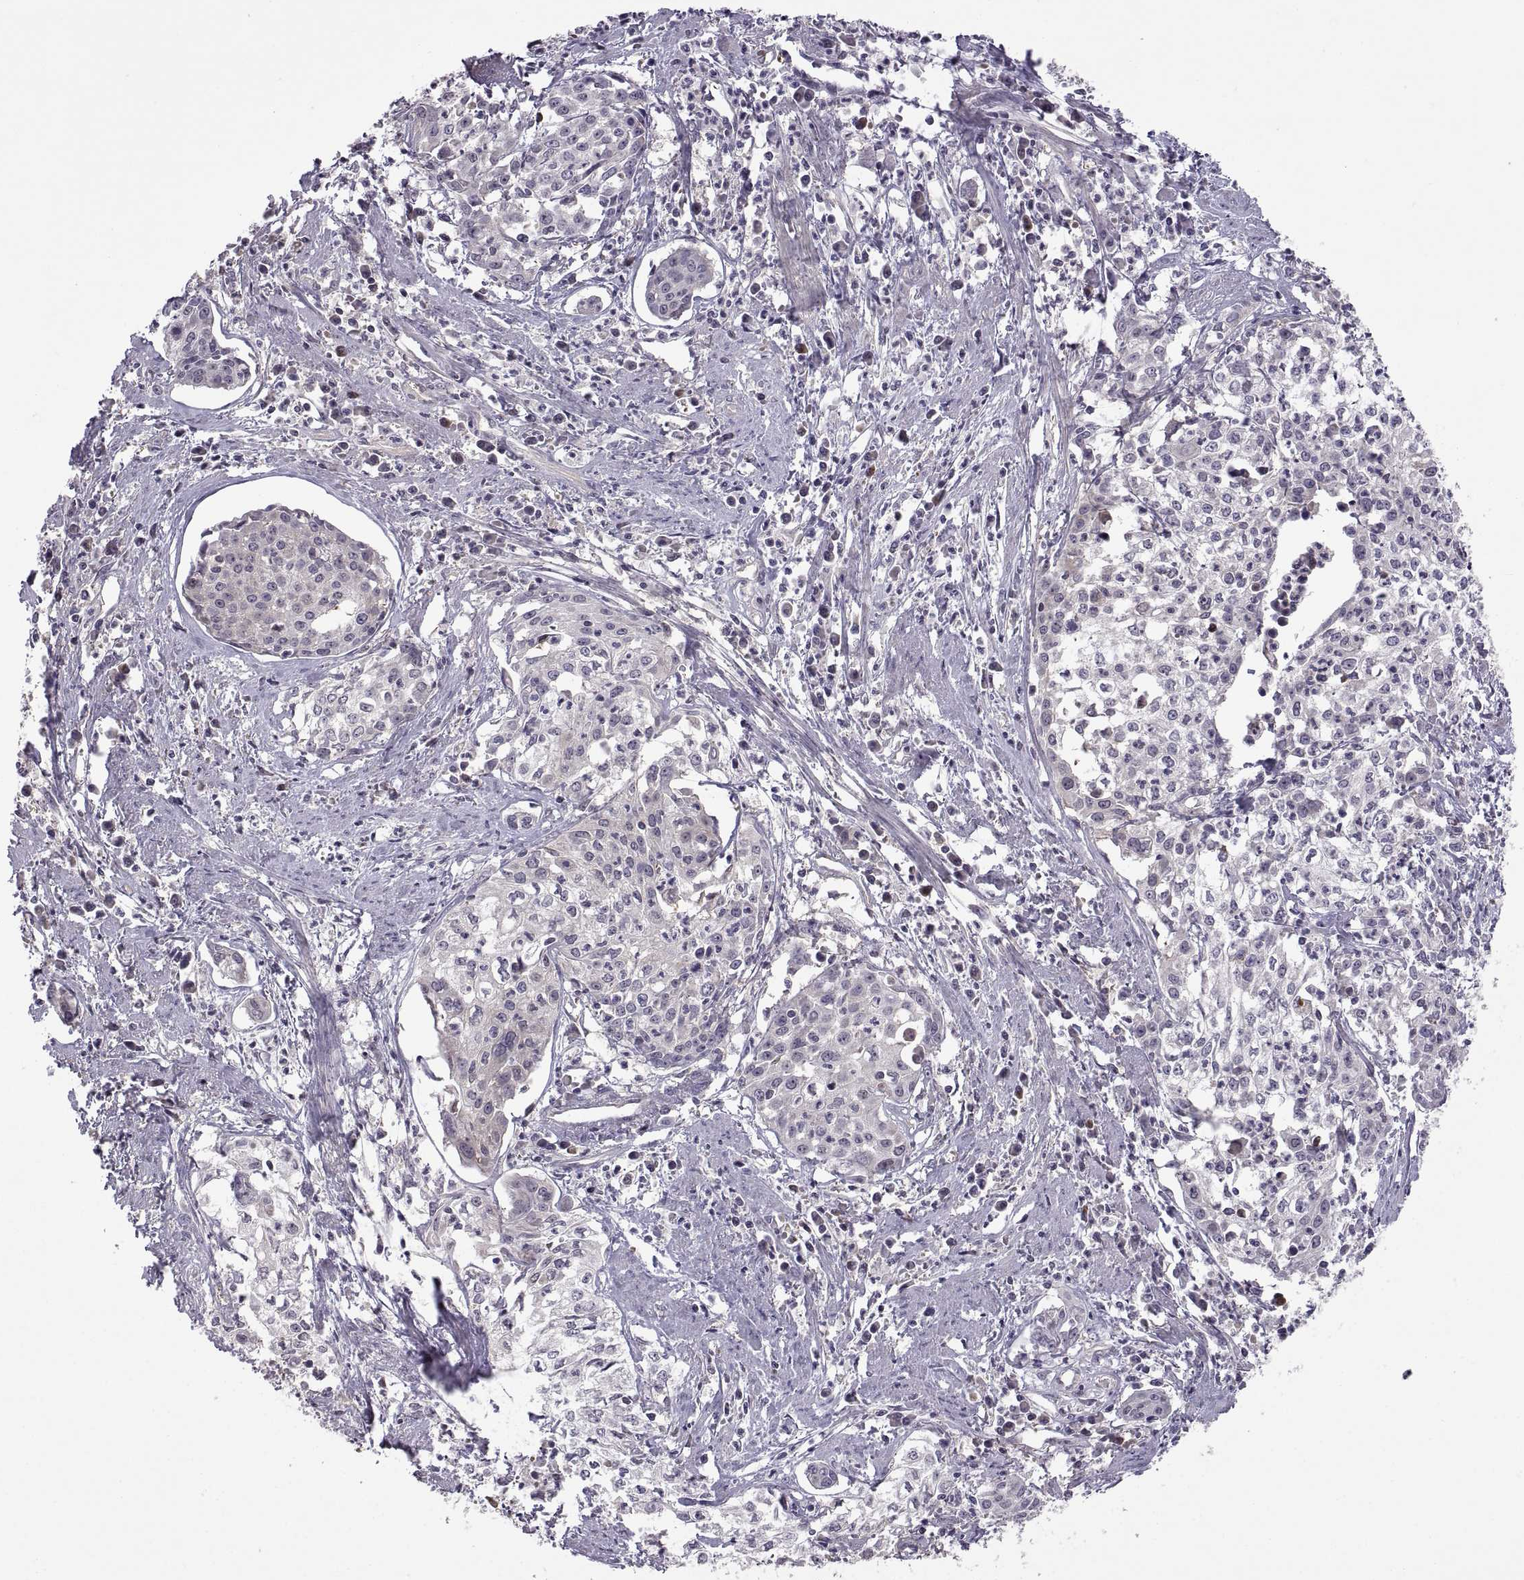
{"staining": {"intensity": "negative", "quantity": "none", "location": "none"}, "tissue": "cervical cancer", "cell_type": "Tumor cells", "image_type": "cancer", "snomed": [{"axis": "morphology", "description": "Squamous cell carcinoma, NOS"}, {"axis": "topography", "description": "Cervix"}], "caption": "Immunohistochemical staining of cervical cancer (squamous cell carcinoma) demonstrates no significant positivity in tumor cells. (DAB IHC with hematoxylin counter stain).", "gene": "NMNAT2", "patient": {"sex": "female", "age": 39}}